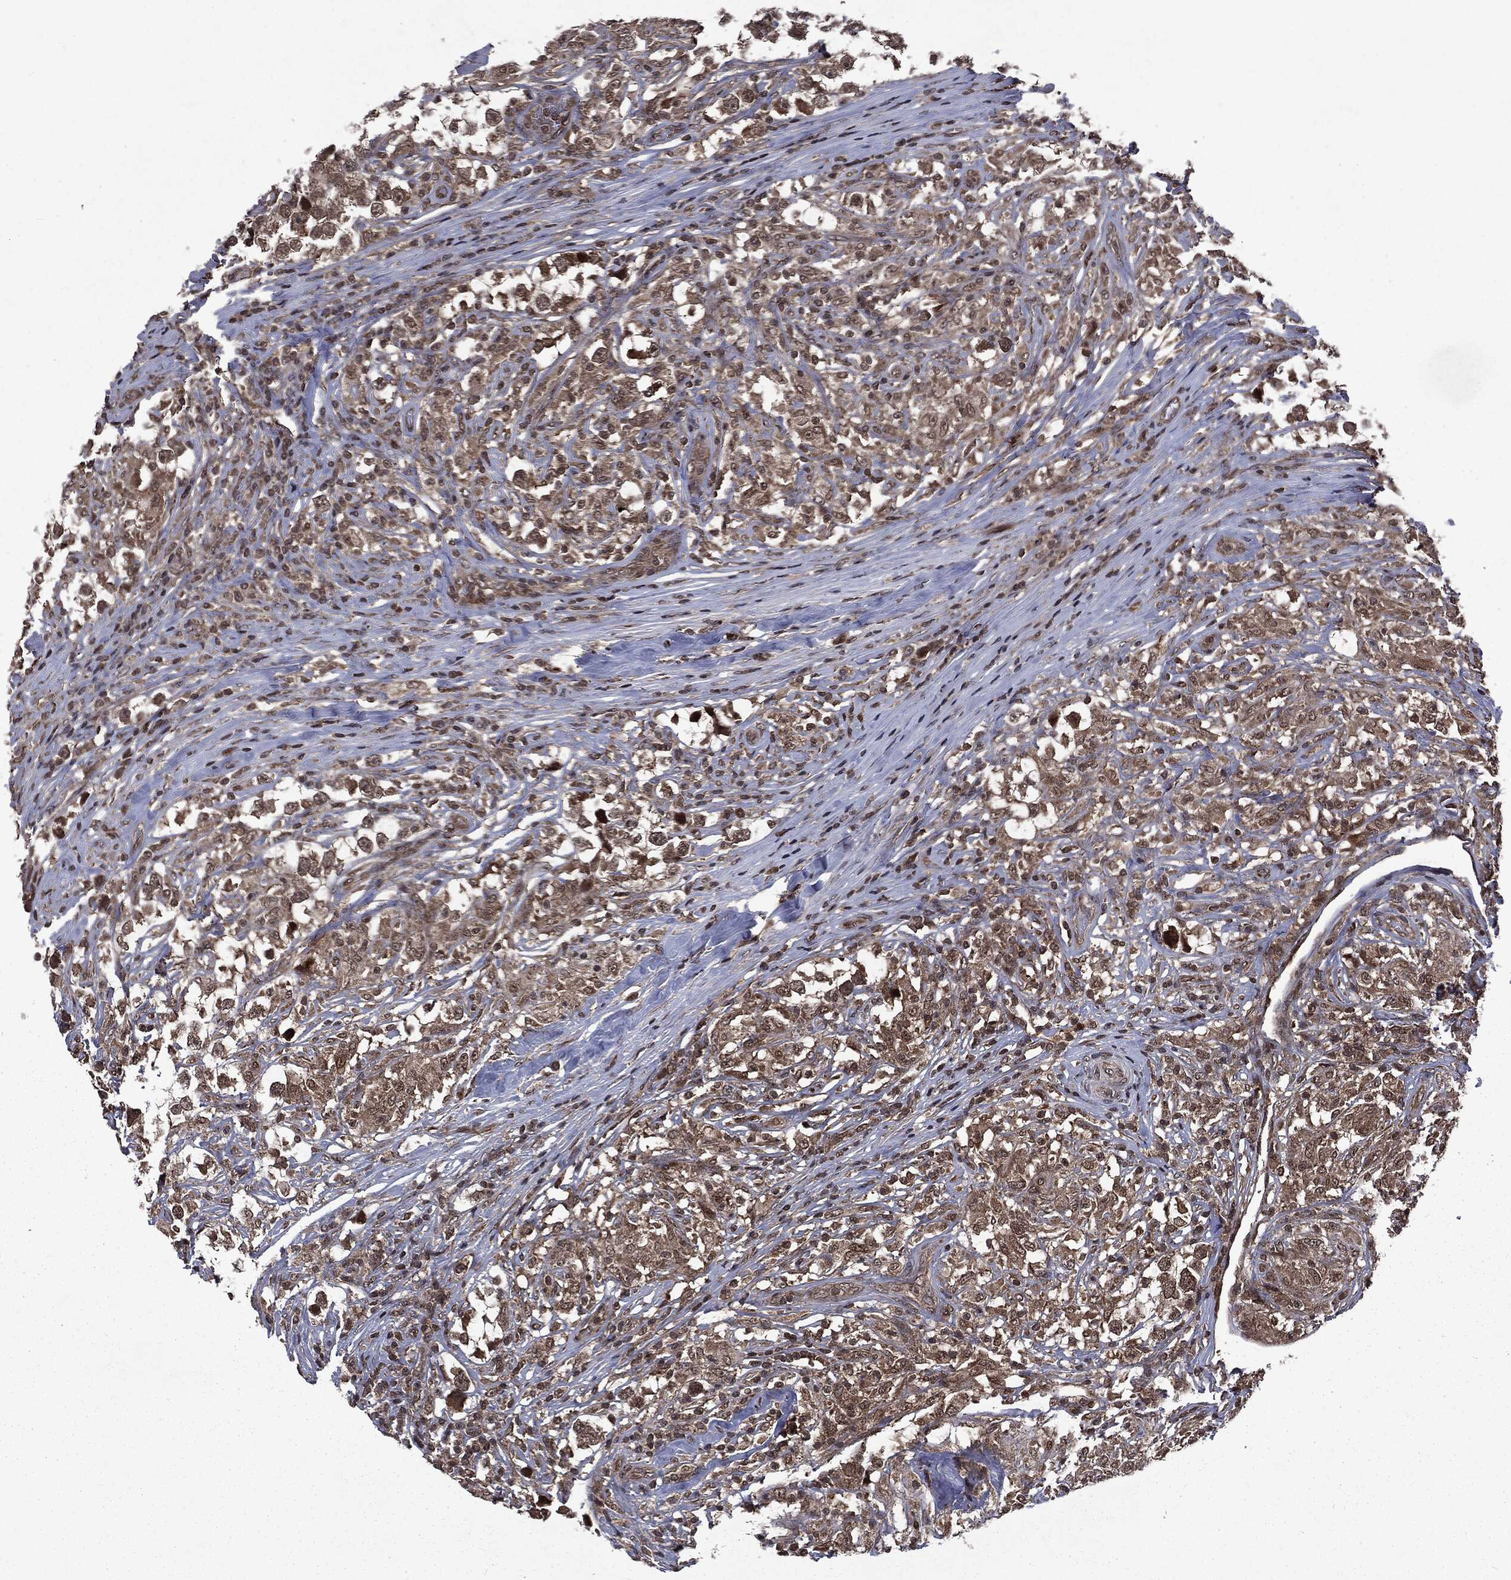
{"staining": {"intensity": "moderate", "quantity": ">75%", "location": "cytoplasmic/membranous,nuclear"}, "tissue": "testis cancer", "cell_type": "Tumor cells", "image_type": "cancer", "snomed": [{"axis": "morphology", "description": "Seminoma, NOS"}, {"axis": "topography", "description": "Testis"}], "caption": "Immunohistochemical staining of human seminoma (testis) shows moderate cytoplasmic/membranous and nuclear protein staining in about >75% of tumor cells. (brown staining indicates protein expression, while blue staining denotes nuclei).", "gene": "STAU2", "patient": {"sex": "male", "age": 46}}